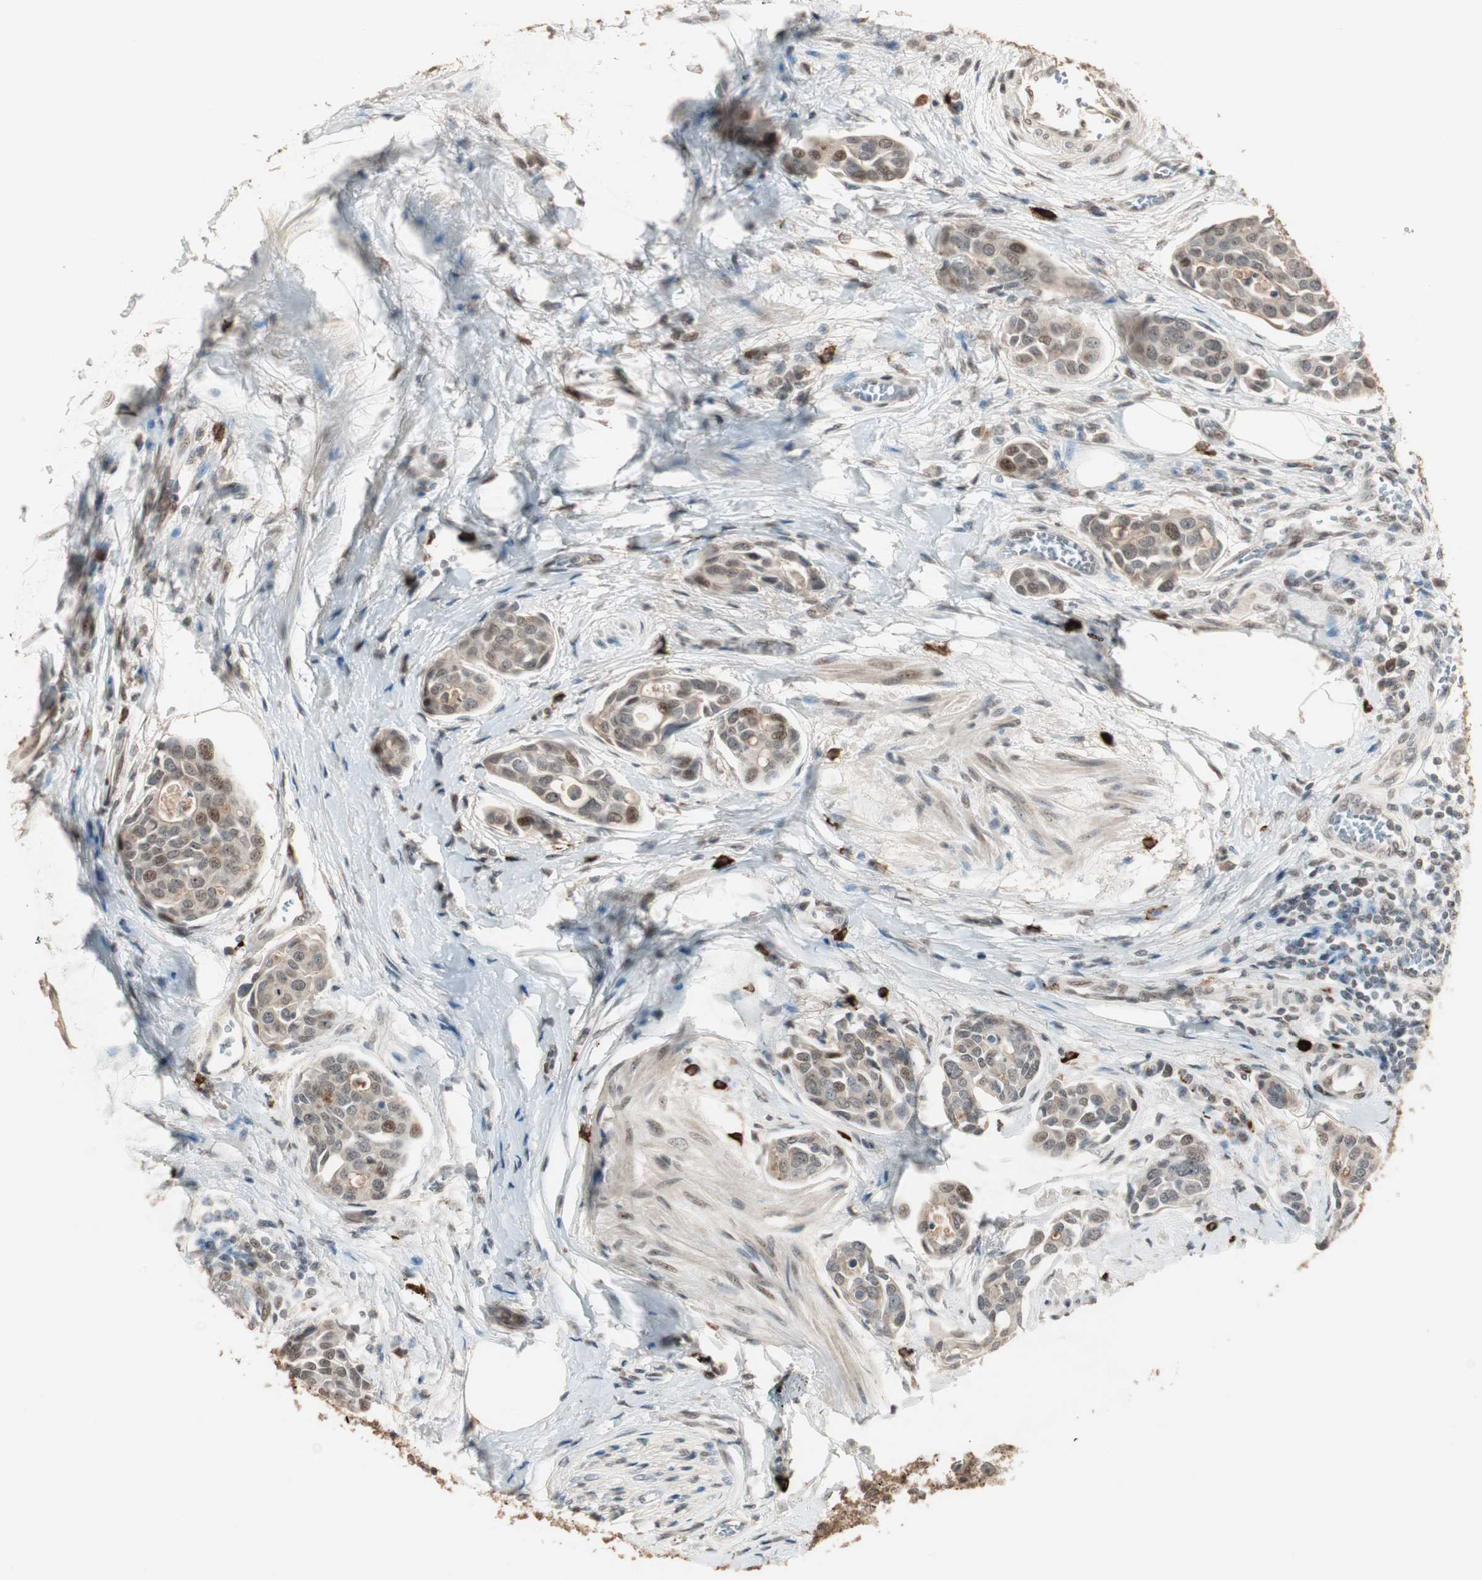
{"staining": {"intensity": "moderate", "quantity": "<25%", "location": "nuclear"}, "tissue": "urothelial cancer", "cell_type": "Tumor cells", "image_type": "cancer", "snomed": [{"axis": "morphology", "description": "Urothelial carcinoma, High grade"}, {"axis": "topography", "description": "Urinary bladder"}], "caption": "Urothelial cancer stained with a protein marker demonstrates moderate staining in tumor cells.", "gene": "ETV4", "patient": {"sex": "male", "age": 78}}